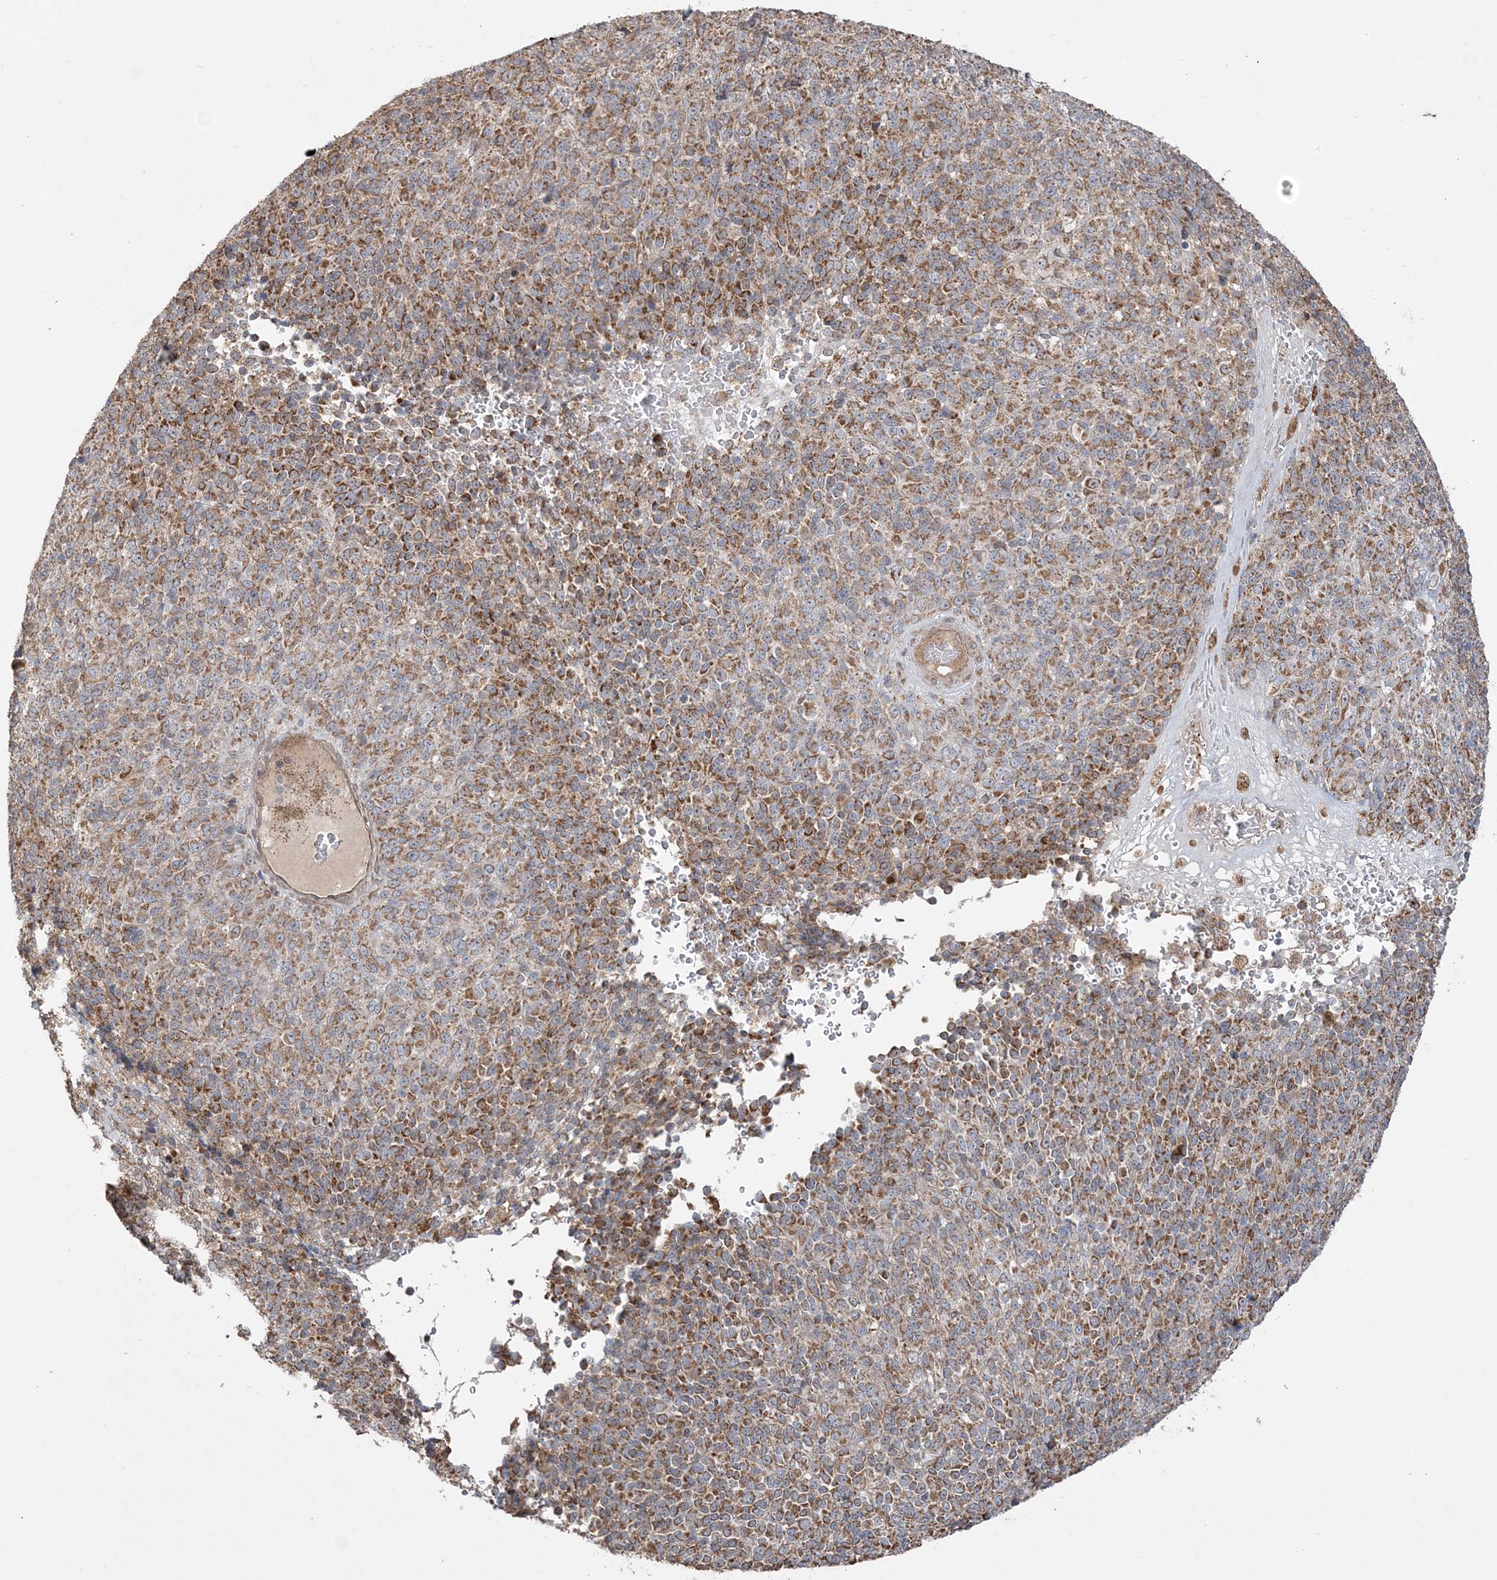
{"staining": {"intensity": "moderate", "quantity": ">75%", "location": "cytoplasmic/membranous"}, "tissue": "melanoma", "cell_type": "Tumor cells", "image_type": "cancer", "snomed": [{"axis": "morphology", "description": "Malignant melanoma, Metastatic site"}, {"axis": "topography", "description": "Brain"}], "caption": "Tumor cells display moderate cytoplasmic/membranous expression in approximately >75% of cells in melanoma.", "gene": "SCLT1", "patient": {"sex": "female", "age": 56}}